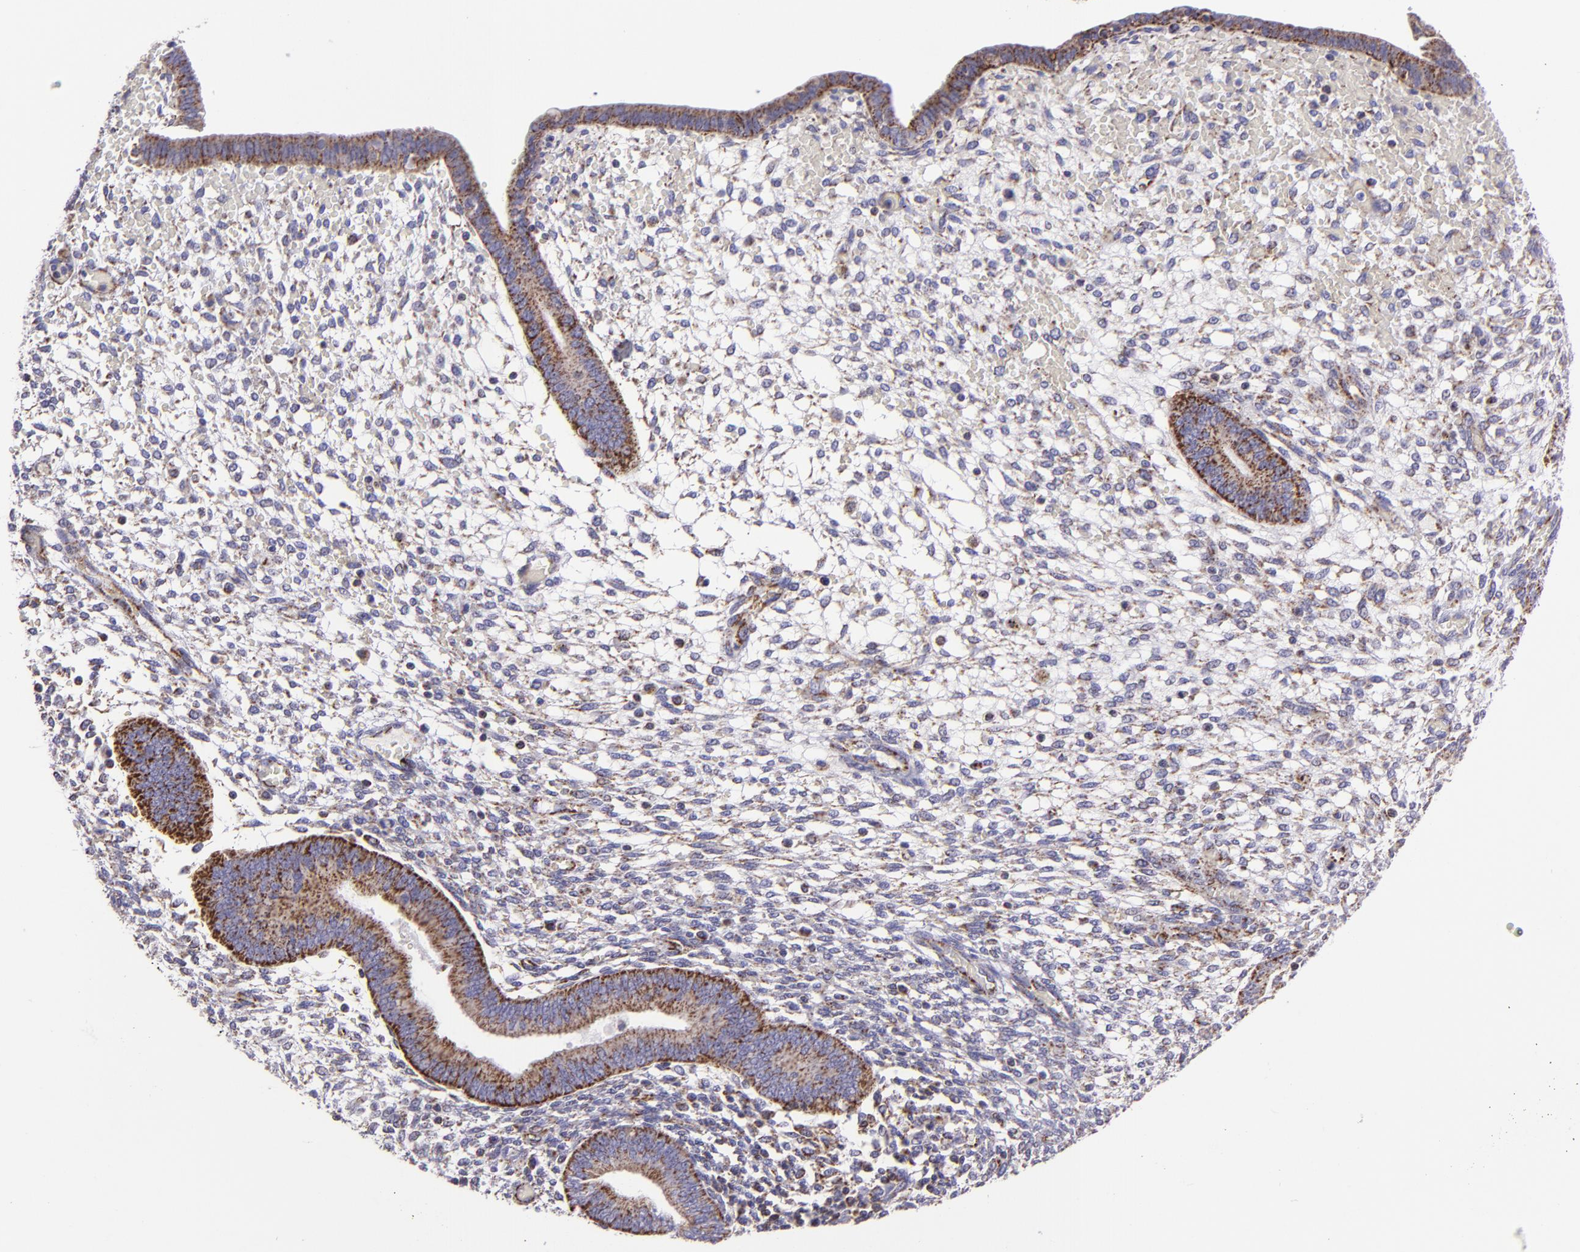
{"staining": {"intensity": "negative", "quantity": "none", "location": "none"}, "tissue": "endometrium", "cell_type": "Cells in endometrial stroma", "image_type": "normal", "snomed": [{"axis": "morphology", "description": "Normal tissue, NOS"}, {"axis": "topography", "description": "Endometrium"}], "caption": "A histopathology image of human endometrium is negative for staining in cells in endometrial stroma. (Immunohistochemistry (ihc), brightfield microscopy, high magnification).", "gene": "HSPD1", "patient": {"sex": "female", "age": 42}}